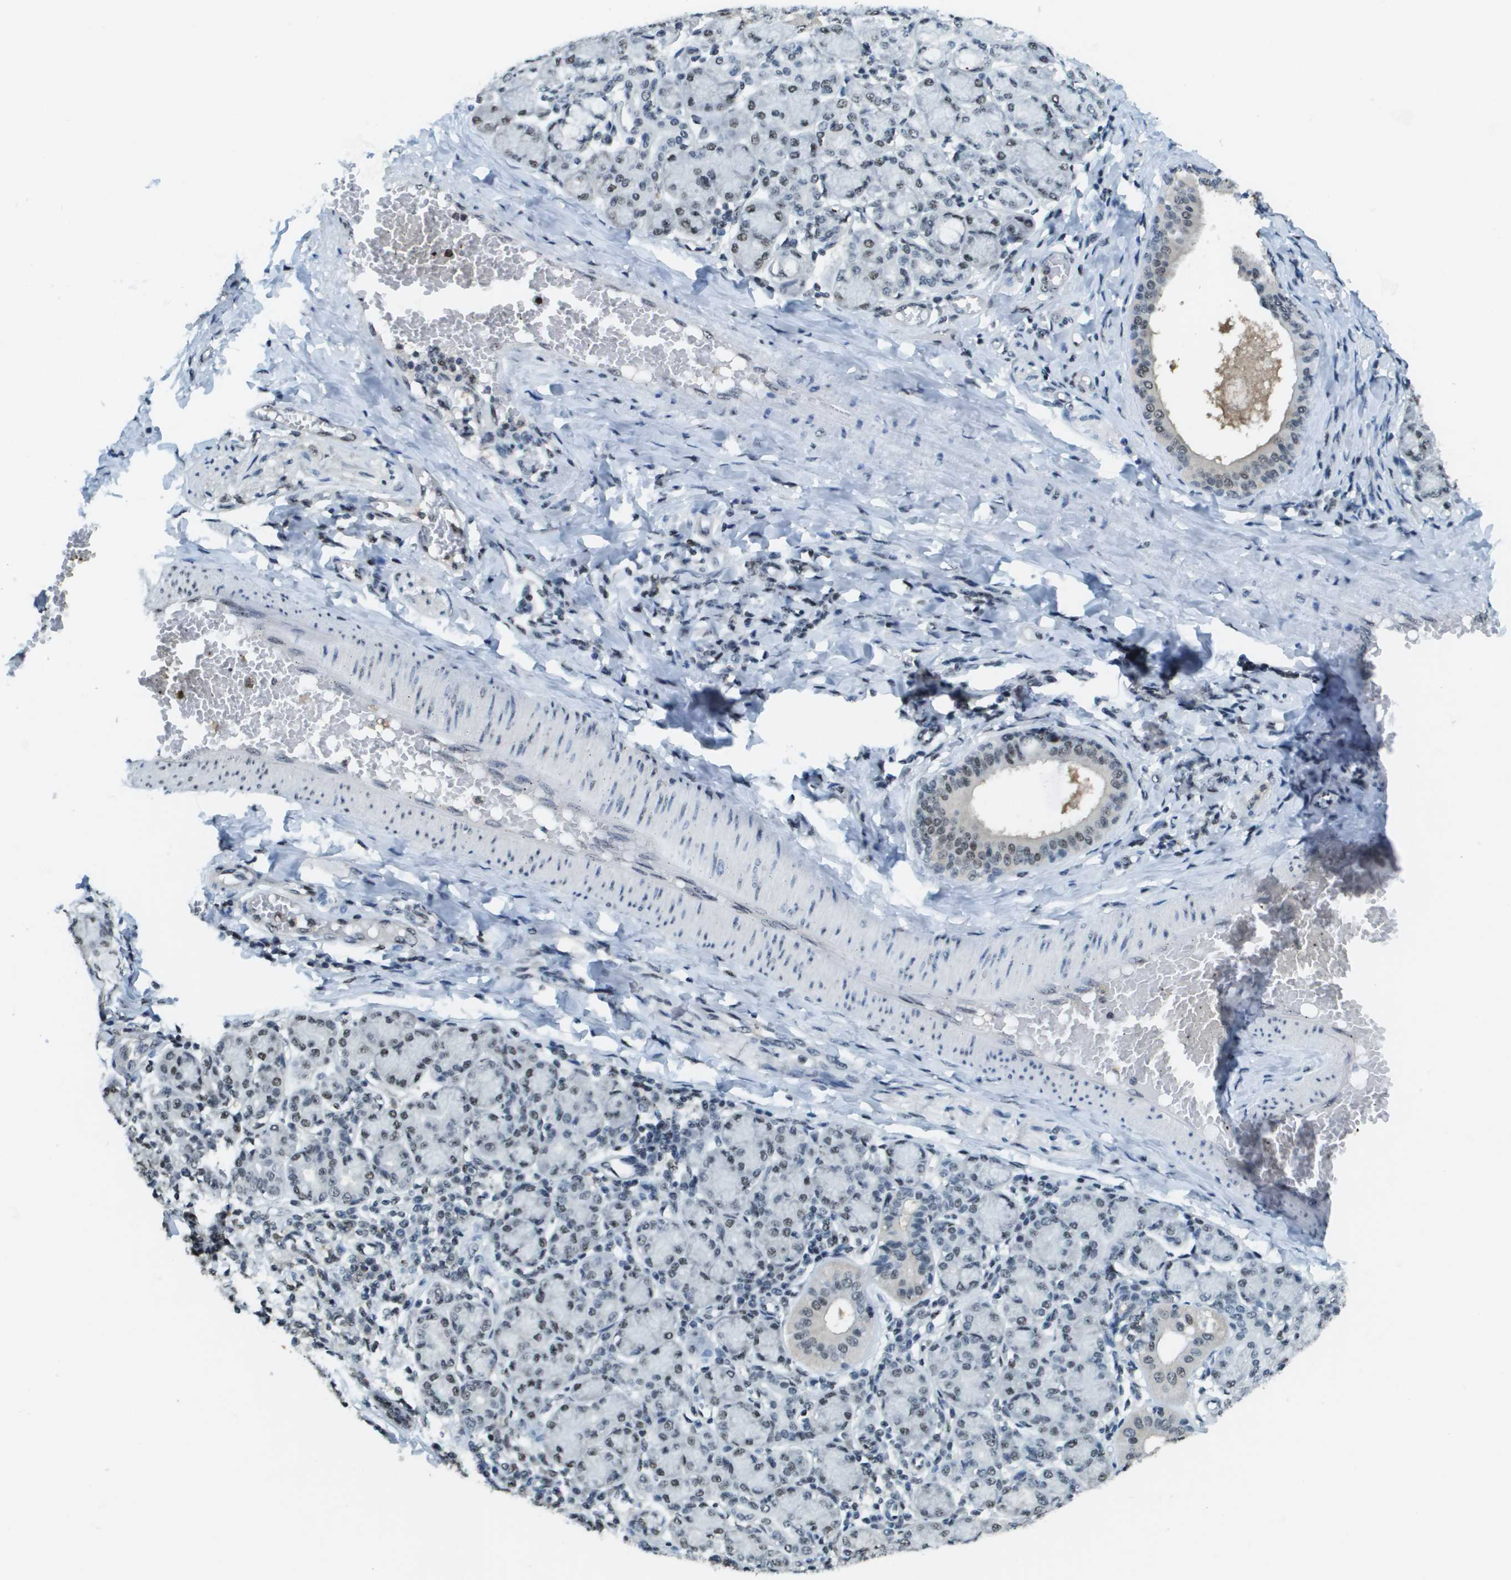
{"staining": {"intensity": "moderate", "quantity": "25%-75%", "location": "nuclear"}, "tissue": "salivary gland", "cell_type": "Glandular cells", "image_type": "normal", "snomed": [{"axis": "morphology", "description": "Normal tissue, NOS"}, {"axis": "morphology", "description": "Inflammation, NOS"}, {"axis": "topography", "description": "Lymph node"}, {"axis": "topography", "description": "Salivary gland"}], "caption": "Immunohistochemical staining of unremarkable salivary gland demonstrates moderate nuclear protein expression in about 25%-75% of glandular cells. The protein of interest is shown in brown color, while the nuclei are stained blue.", "gene": "SP100", "patient": {"sex": "male", "age": 3}}